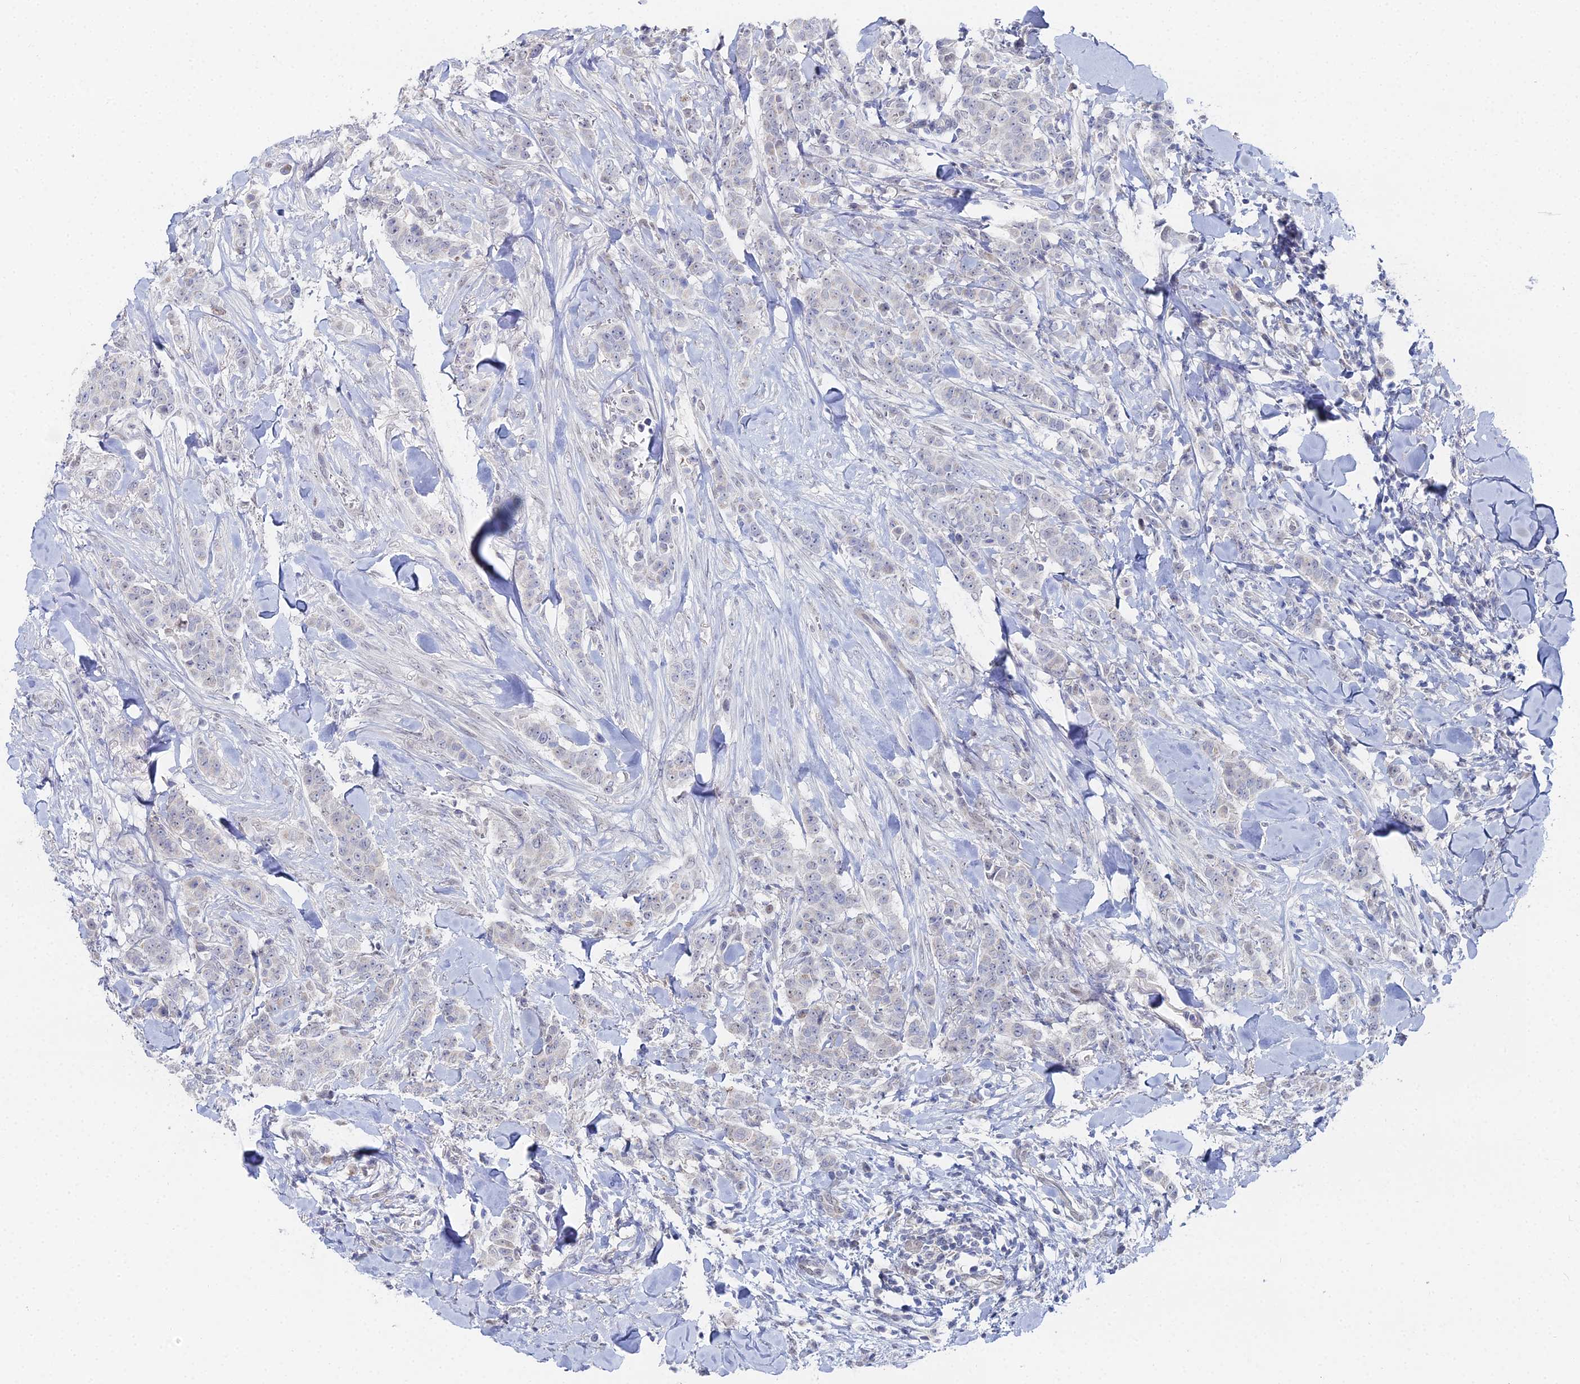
{"staining": {"intensity": "negative", "quantity": "none", "location": "none"}, "tissue": "breast cancer", "cell_type": "Tumor cells", "image_type": "cancer", "snomed": [{"axis": "morphology", "description": "Duct carcinoma"}, {"axis": "topography", "description": "Breast"}], "caption": "Image shows no protein staining in tumor cells of breast cancer (infiltrating ductal carcinoma) tissue.", "gene": "THAP4", "patient": {"sex": "female", "age": 40}}